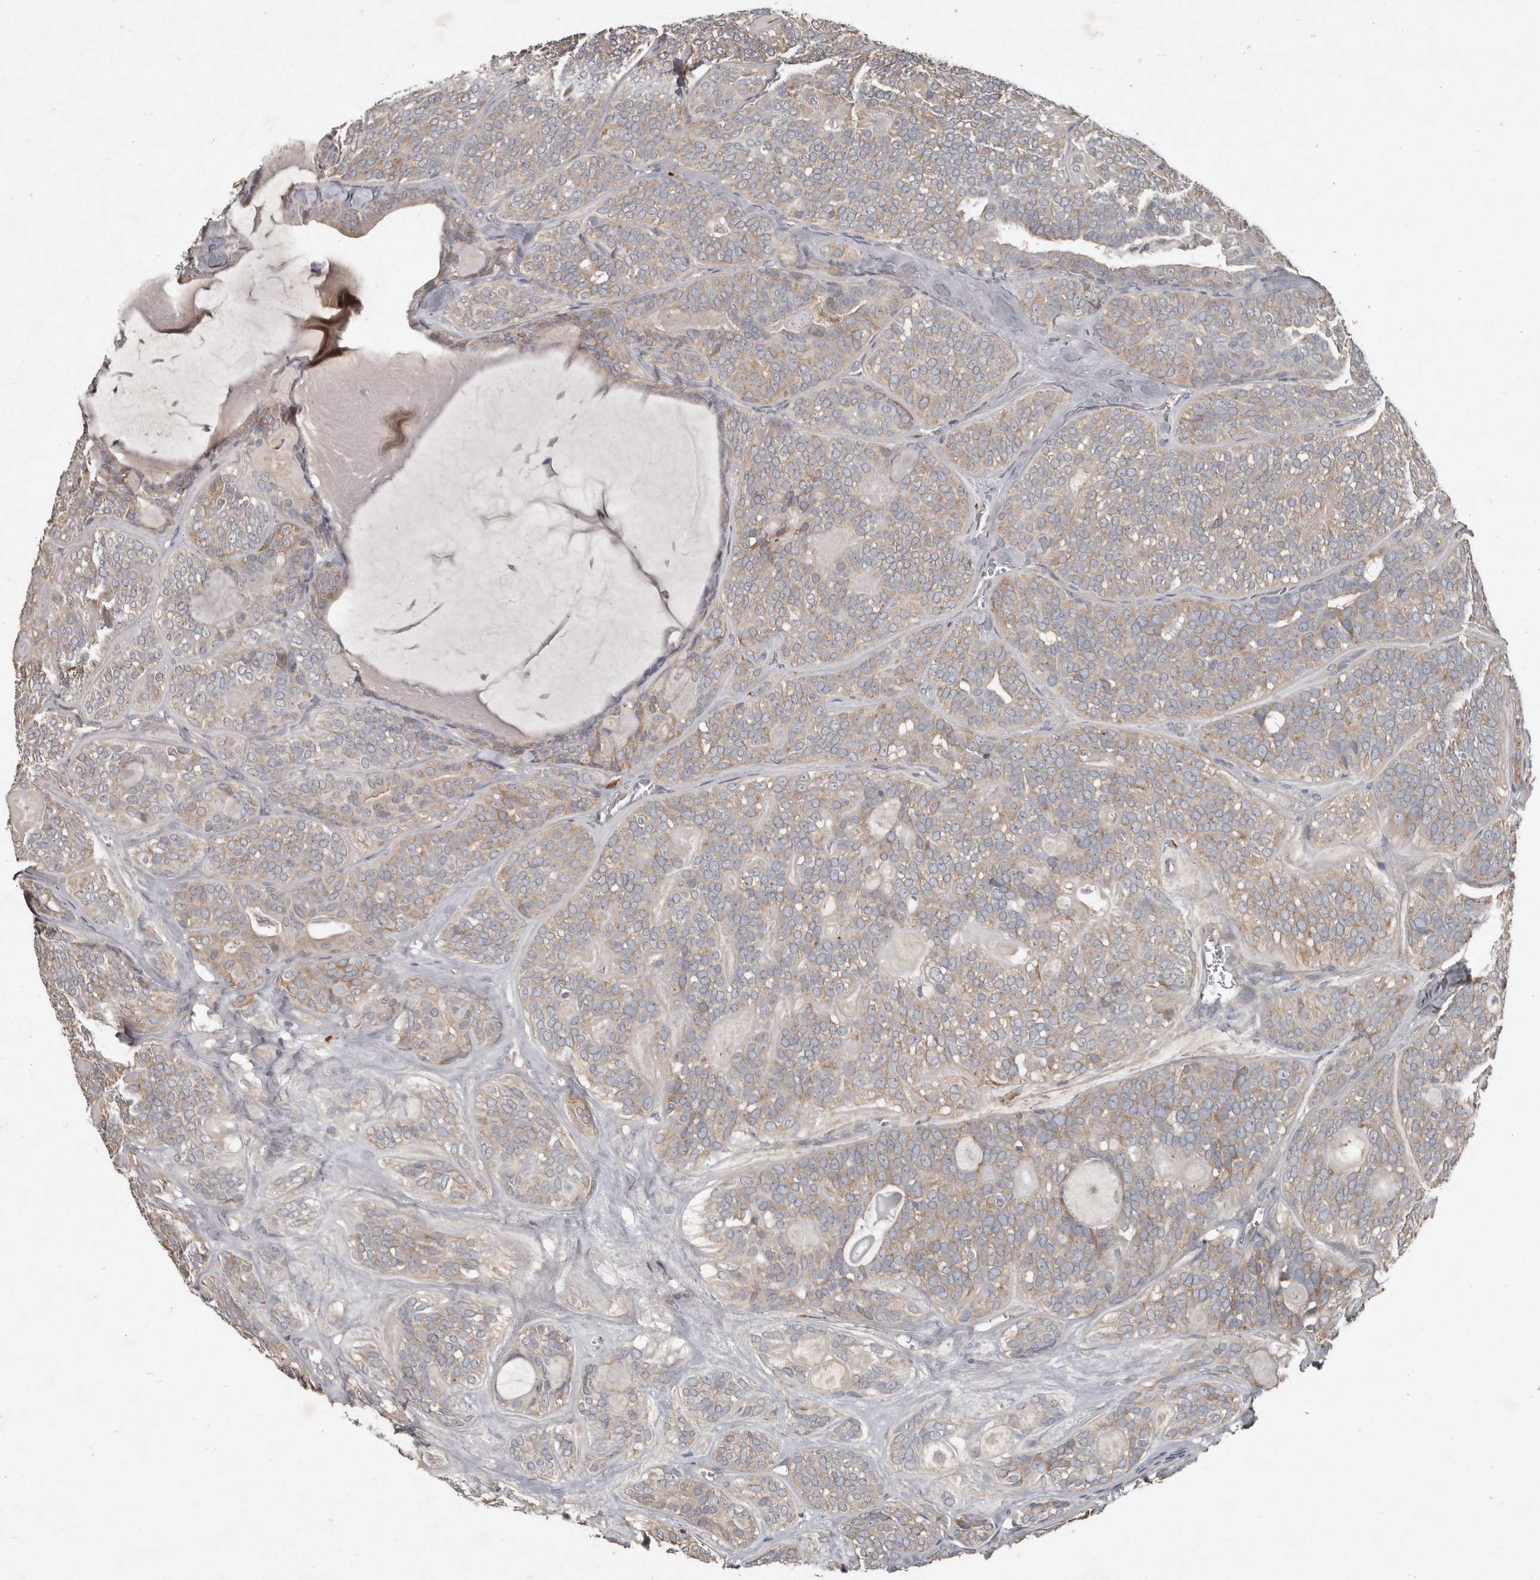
{"staining": {"intensity": "weak", "quantity": ">75%", "location": "cytoplasmic/membranous"}, "tissue": "head and neck cancer", "cell_type": "Tumor cells", "image_type": "cancer", "snomed": [{"axis": "morphology", "description": "Adenocarcinoma, NOS"}, {"axis": "topography", "description": "Head-Neck"}], "caption": "Immunohistochemical staining of head and neck cancer (adenocarcinoma) displays low levels of weak cytoplasmic/membranous protein expression in about >75% of tumor cells. Nuclei are stained in blue.", "gene": "AKNAD1", "patient": {"sex": "male", "age": 66}}